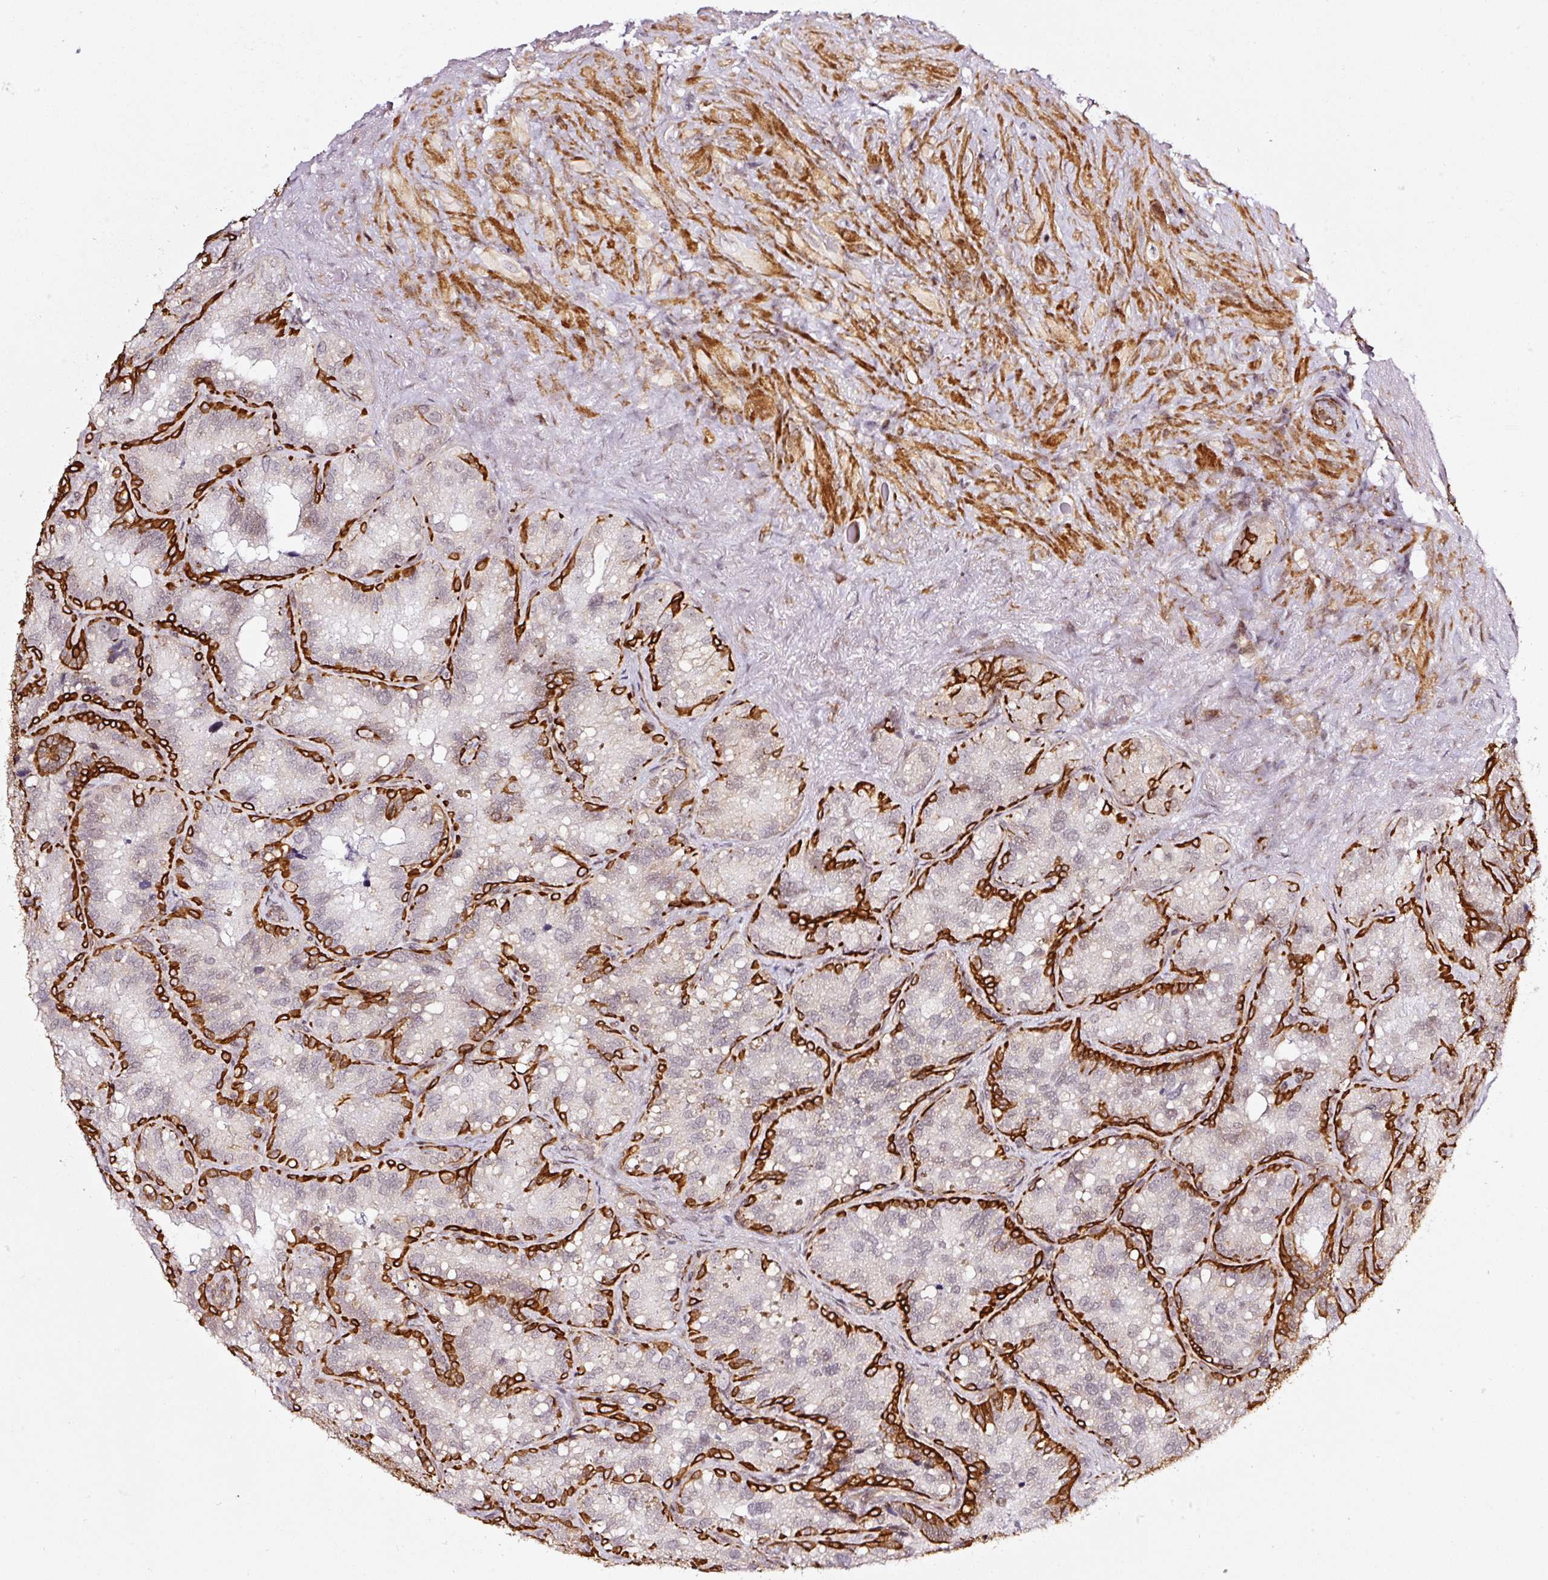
{"staining": {"intensity": "strong", "quantity": "<25%", "location": "cytoplasmic/membranous"}, "tissue": "seminal vesicle", "cell_type": "Glandular cells", "image_type": "normal", "snomed": [{"axis": "morphology", "description": "Normal tissue, NOS"}, {"axis": "topography", "description": "Seminal veicle"}], "caption": "Immunohistochemistry photomicrograph of benign seminal vesicle: human seminal vesicle stained using immunohistochemistry reveals medium levels of strong protein expression localized specifically in the cytoplasmic/membranous of glandular cells, appearing as a cytoplasmic/membranous brown color.", "gene": "ANKRD20A1", "patient": {"sex": "male", "age": 69}}